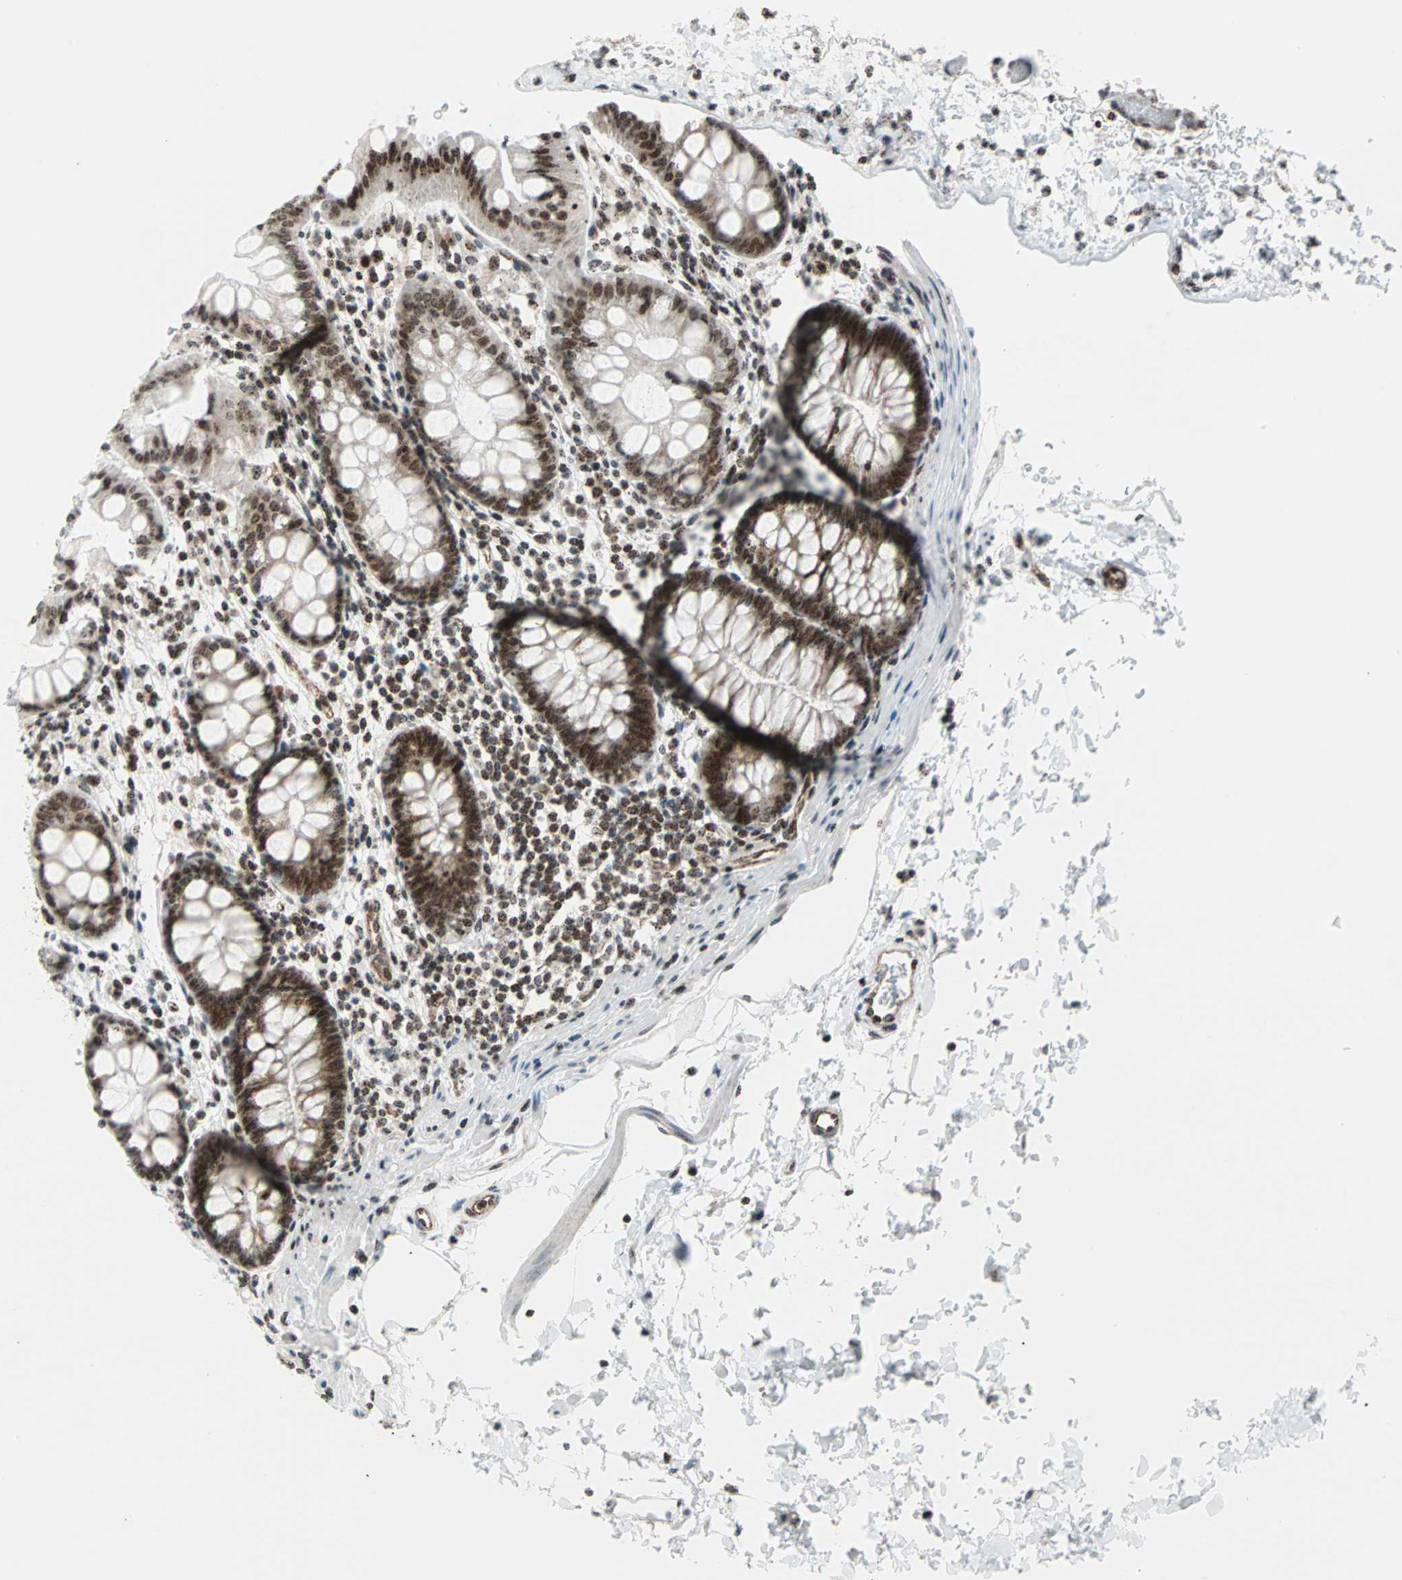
{"staining": {"intensity": "moderate", "quantity": ">75%", "location": "nuclear"}, "tissue": "rectum", "cell_type": "Glandular cells", "image_type": "normal", "snomed": [{"axis": "morphology", "description": "Normal tissue, NOS"}, {"axis": "topography", "description": "Rectum"}], "caption": "A high-resolution histopathology image shows immunohistochemistry (IHC) staining of unremarkable rectum, which shows moderate nuclear expression in approximately >75% of glandular cells.", "gene": "CENPA", "patient": {"sex": "female", "age": 24}}